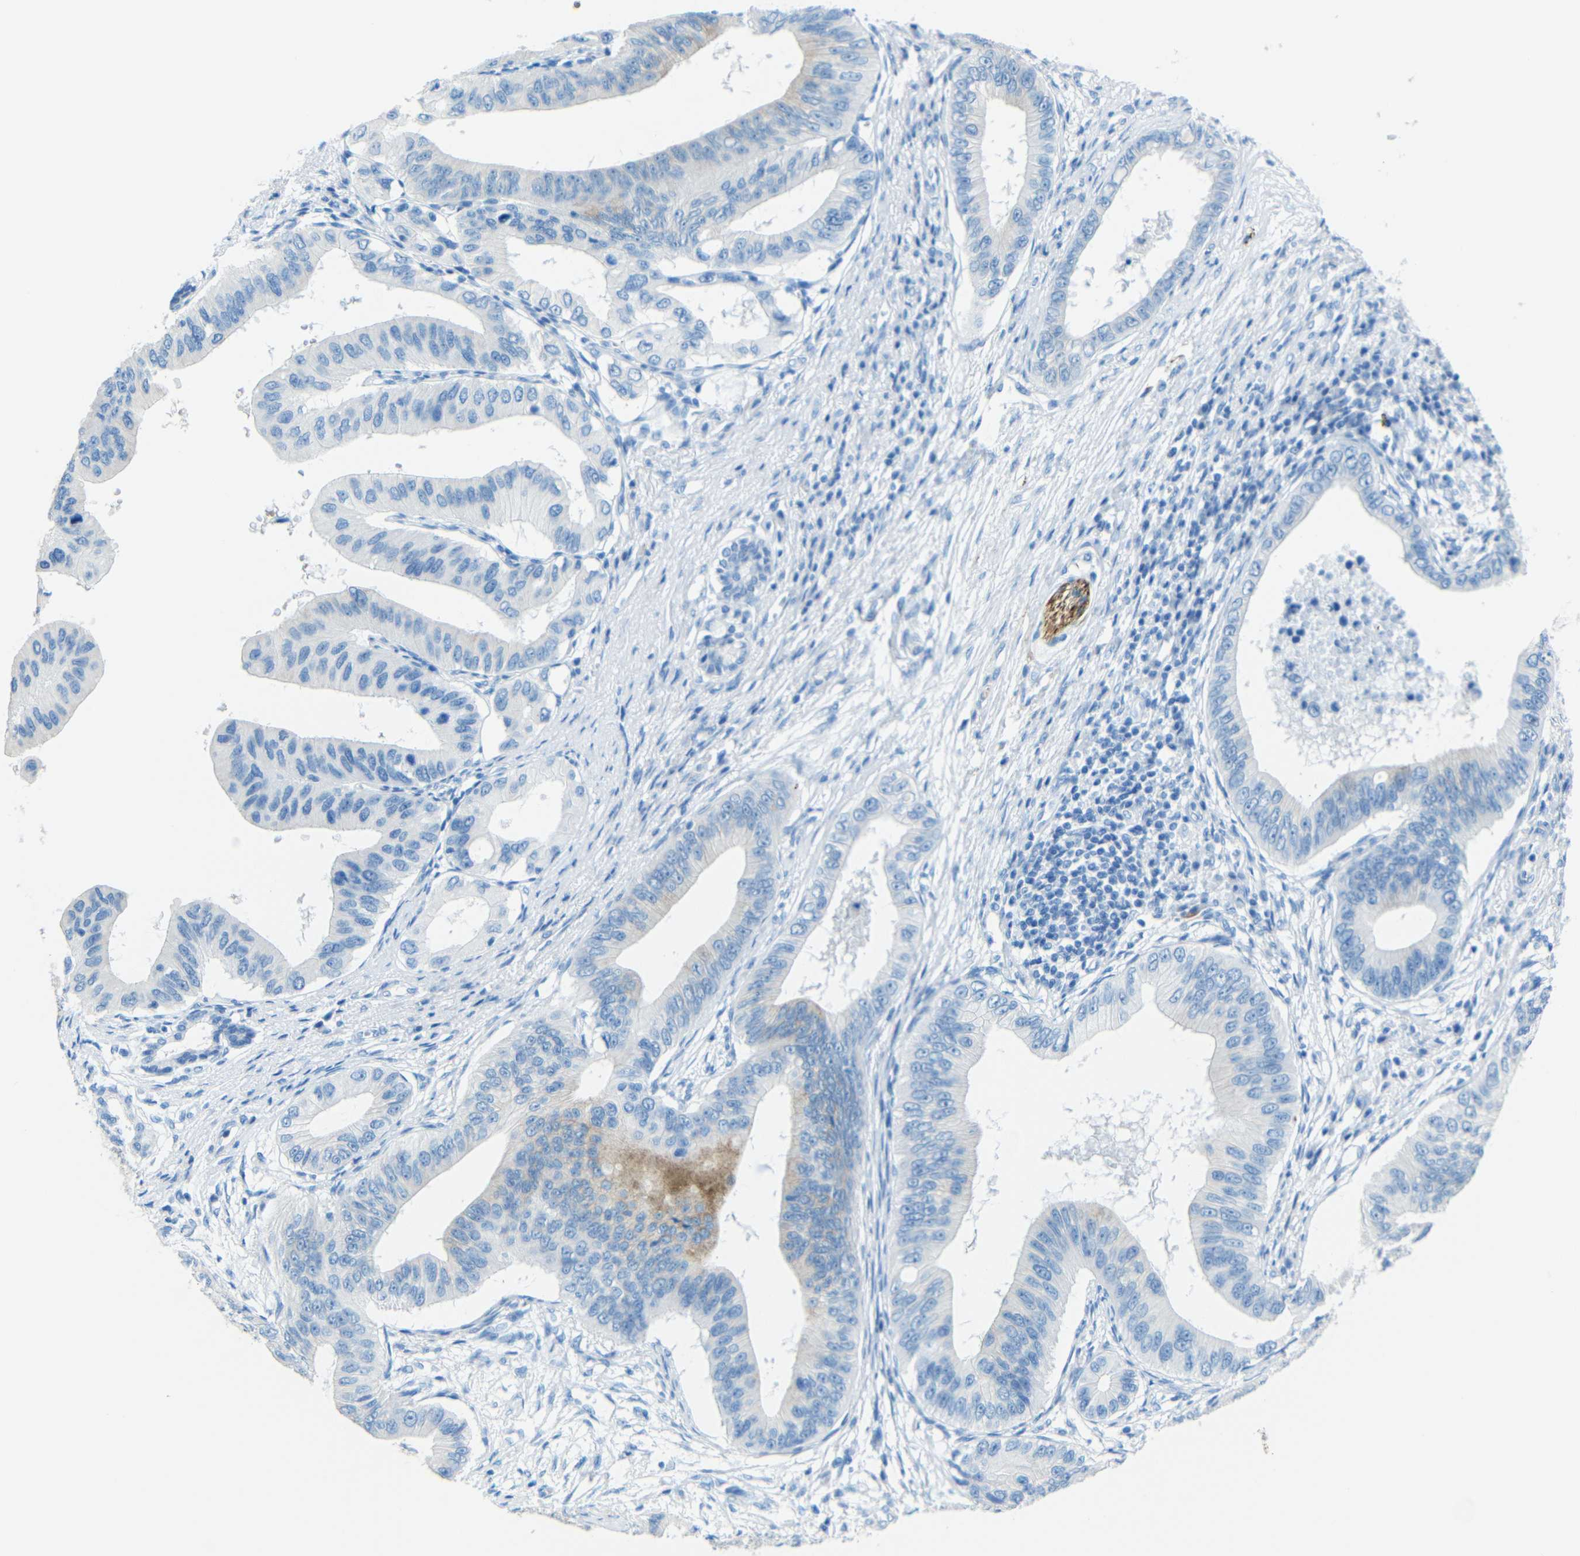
{"staining": {"intensity": "strong", "quantity": "<25%", "location": "cytoplasmic/membranous"}, "tissue": "pancreatic cancer", "cell_type": "Tumor cells", "image_type": "cancer", "snomed": [{"axis": "morphology", "description": "Adenocarcinoma, NOS"}, {"axis": "topography", "description": "Pancreas"}], "caption": "Strong cytoplasmic/membranous positivity is identified in about <25% of tumor cells in pancreatic cancer (adenocarcinoma). Using DAB (brown) and hematoxylin (blue) stains, captured at high magnification using brightfield microscopy.", "gene": "TUBB4B", "patient": {"sex": "male", "age": 77}}